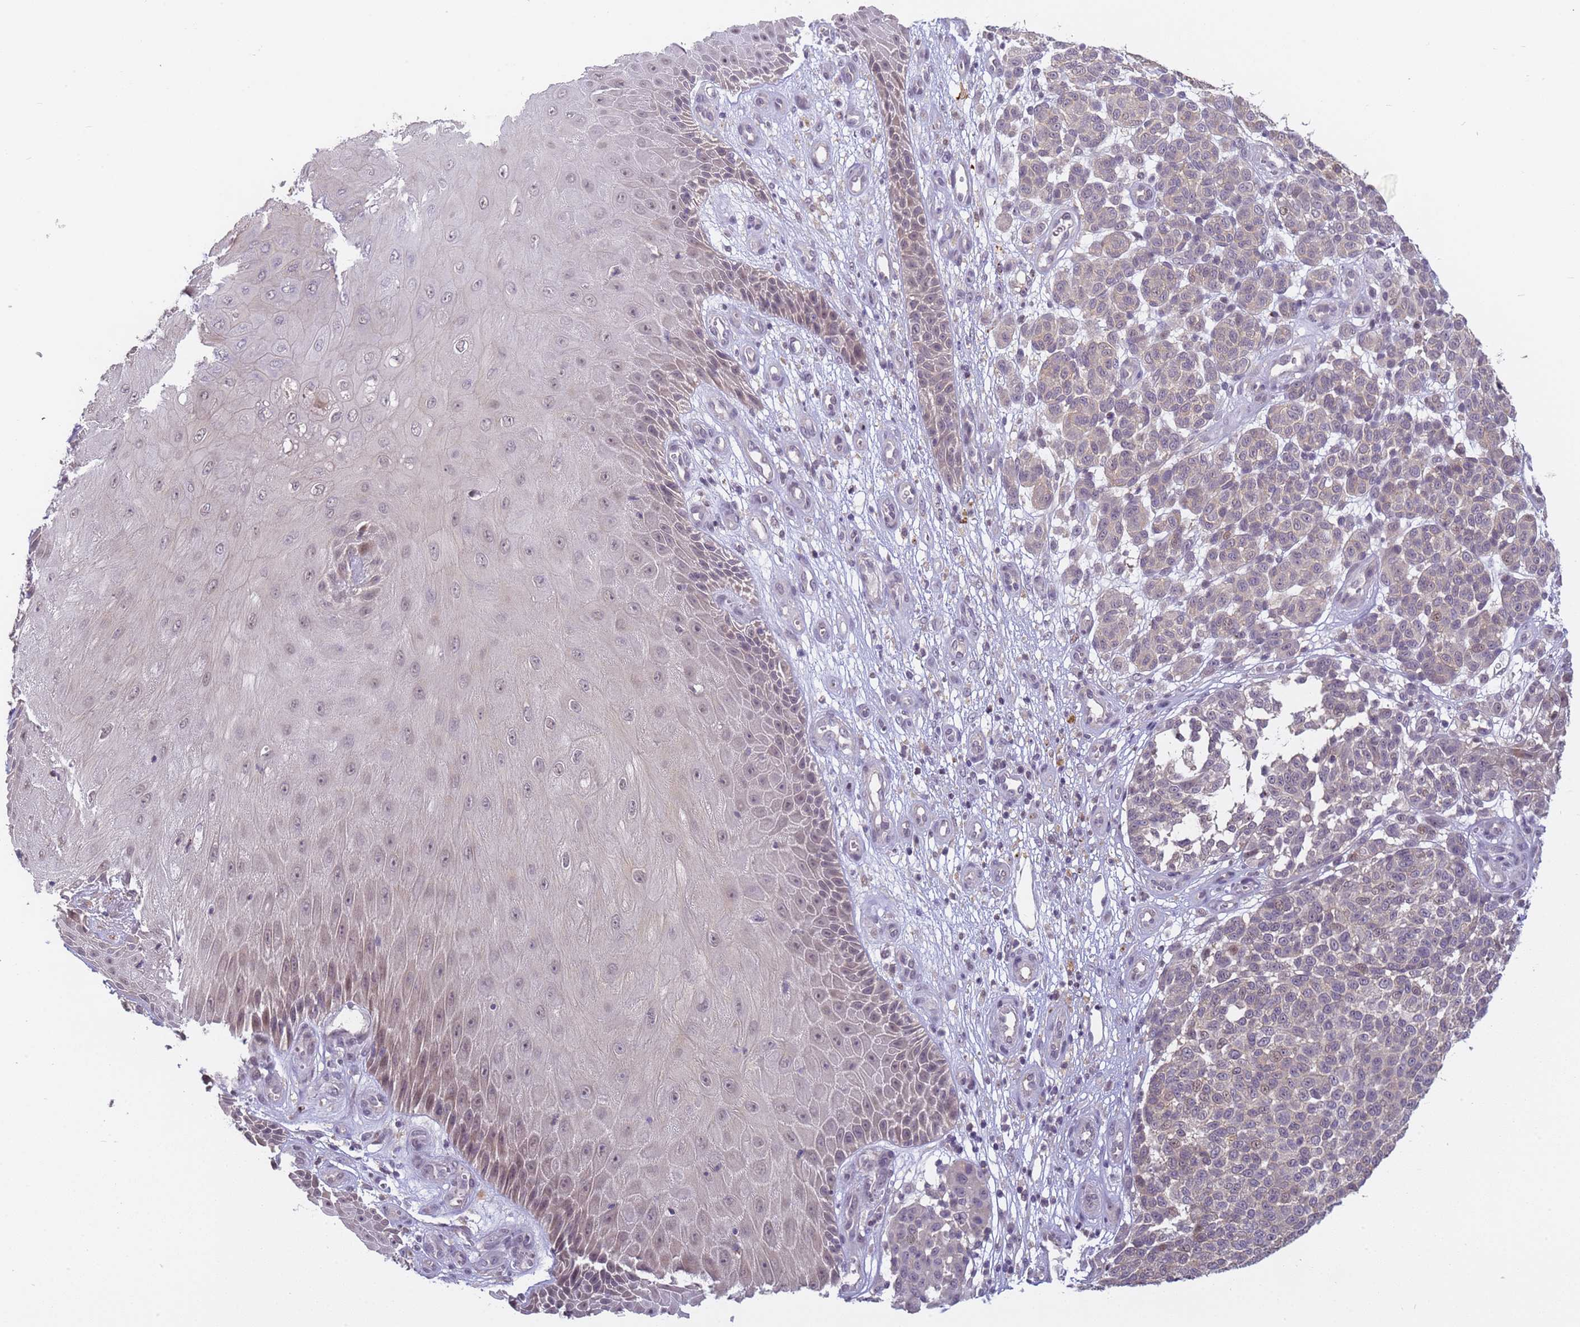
{"staining": {"intensity": "moderate", "quantity": "<25%", "location": "nuclear"}, "tissue": "melanoma", "cell_type": "Tumor cells", "image_type": "cancer", "snomed": [{"axis": "morphology", "description": "Malignant melanoma, NOS"}, {"axis": "topography", "description": "Skin"}], "caption": "Immunohistochemistry (IHC) (DAB) staining of melanoma reveals moderate nuclear protein staining in approximately <25% of tumor cells. (DAB IHC with brightfield microscopy, high magnification).", "gene": "VWA3A", "patient": {"sex": "male", "age": 49}}